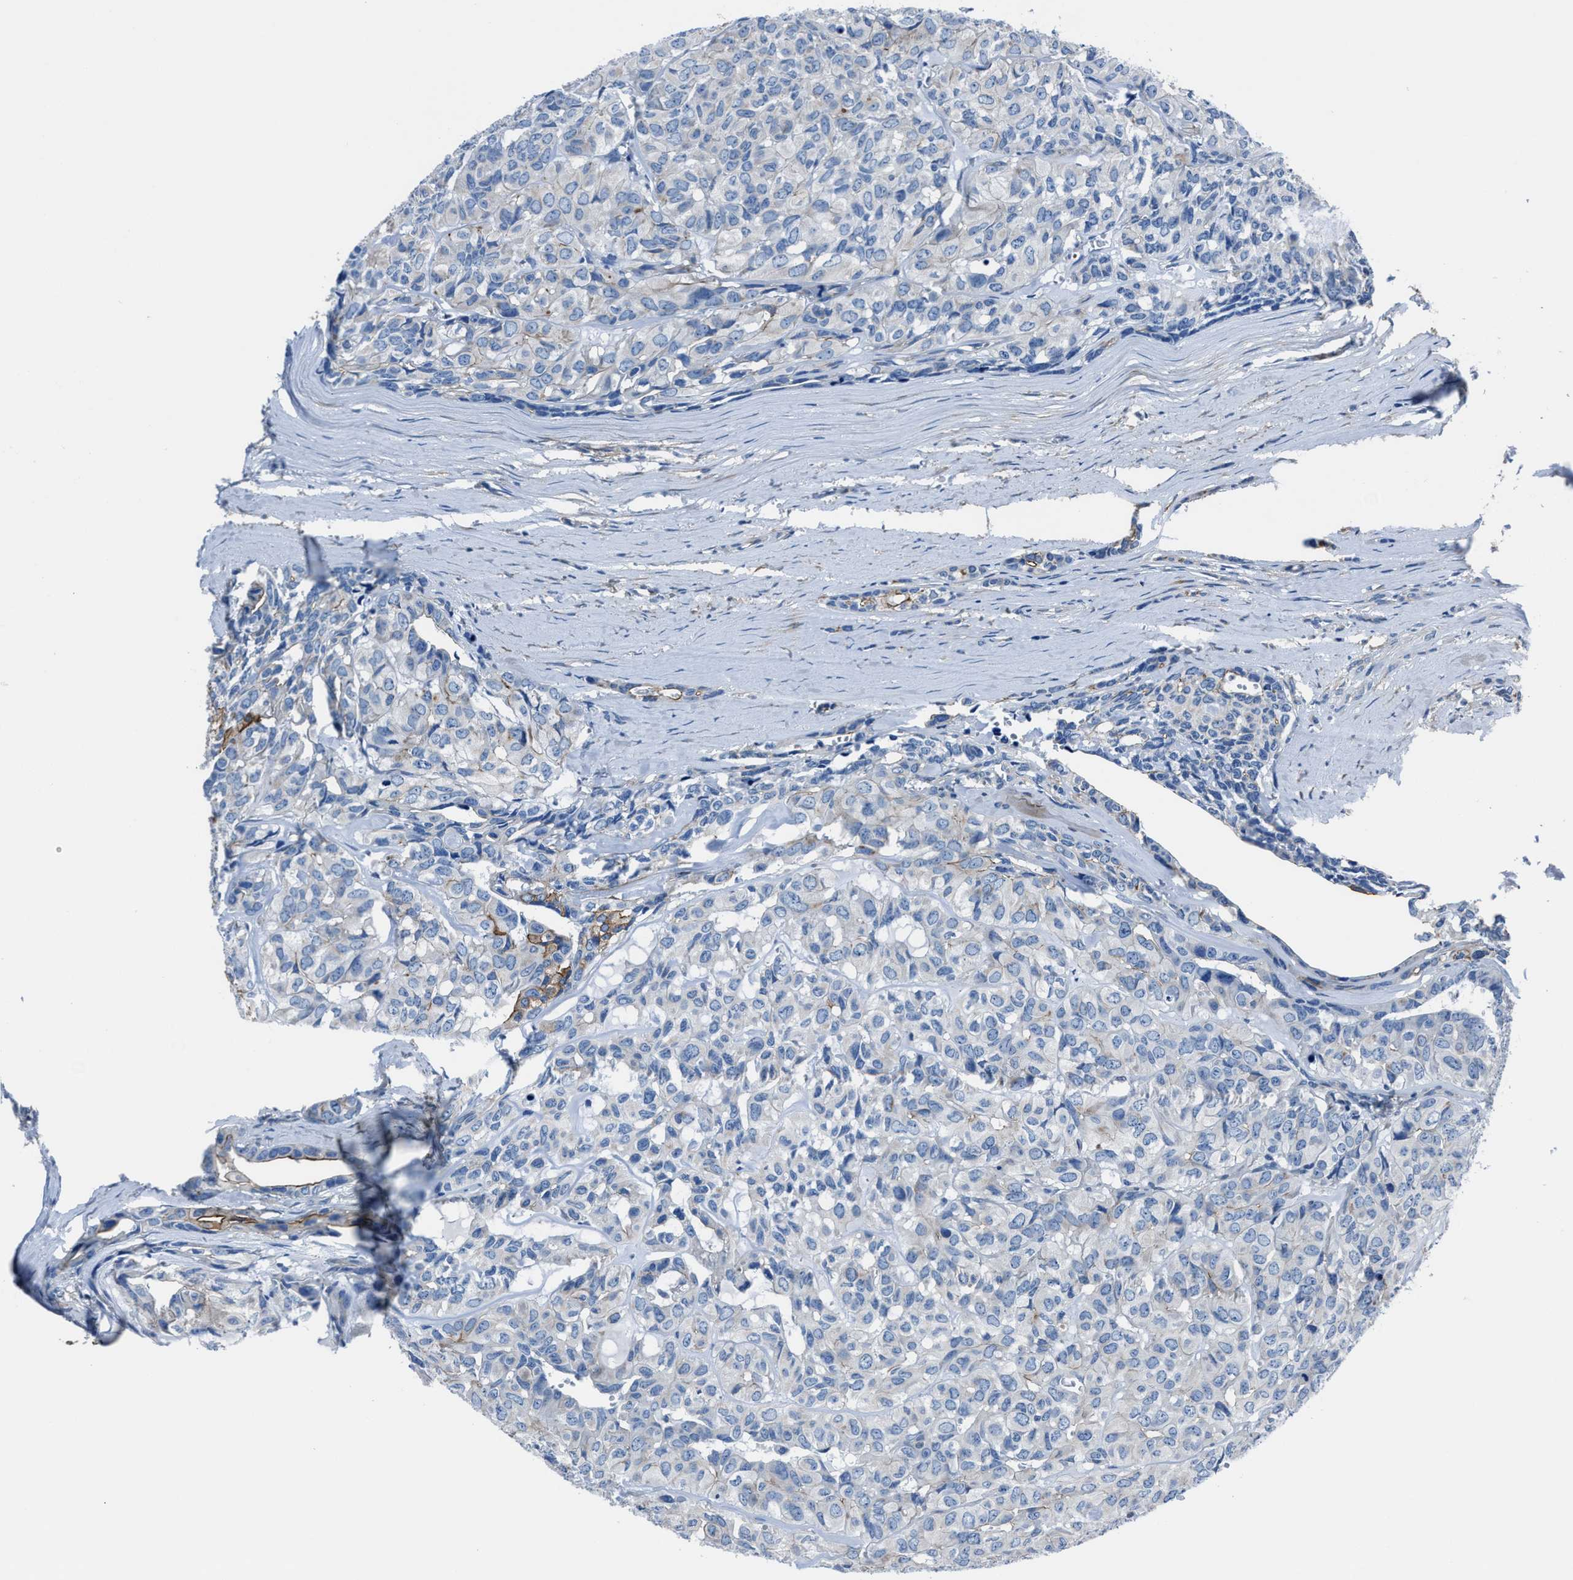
{"staining": {"intensity": "negative", "quantity": "none", "location": "none"}, "tissue": "head and neck cancer", "cell_type": "Tumor cells", "image_type": "cancer", "snomed": [{"axis": "morphology", "description": "Adenocarcinoma, NOS"}, {"axis": "topography", "description": "Salivary gland, NOS"}, {"axis": "topography", "description": "Head-Neck"}], "caption": "DAB immunohistochemical staining of head and neck cancer (adenocarcinoma) displays no significant positivity in tumor cells.", "gene": "LMO7", "patient": {"sex": "female", "age": 76}}